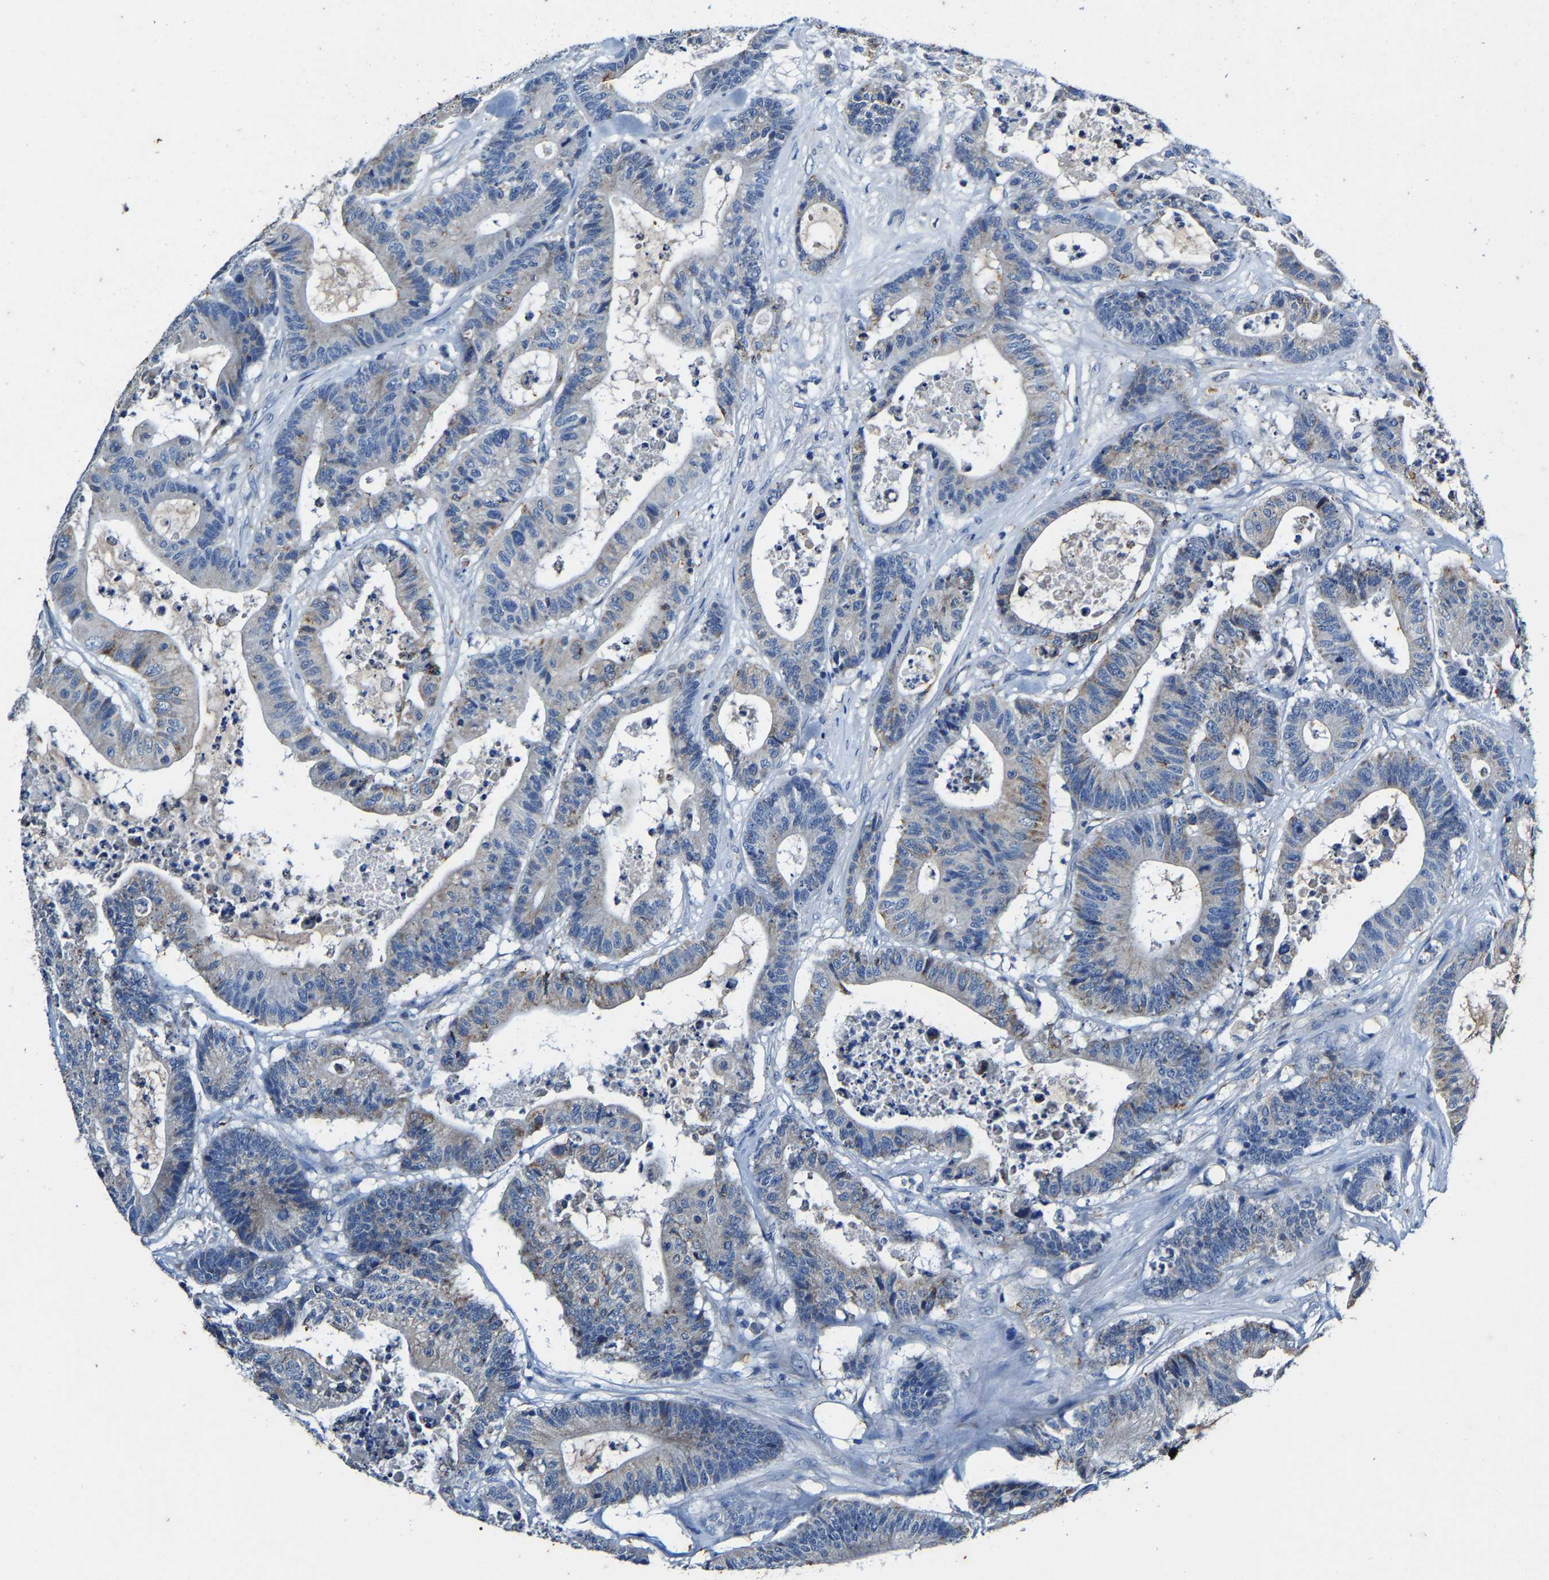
{"staining": {"intensity": "negative", "quantity": "none", "location": "none"}, "tissue": "colorectal cancer", "cell_type": "Tumor cells", "image_type": "cancer", "snomed": [{"axis": "morphology", "description": "Adenocarcinoma, NOS"}, {"axis": "topography", "description": "Colon"}], "caption": "This is an immunohistochemistry image of colorectal cancer. There is no positivity in tumor cells.", "gene": "SLC25A25", "patient": {"sex": "female", "age": 84}}